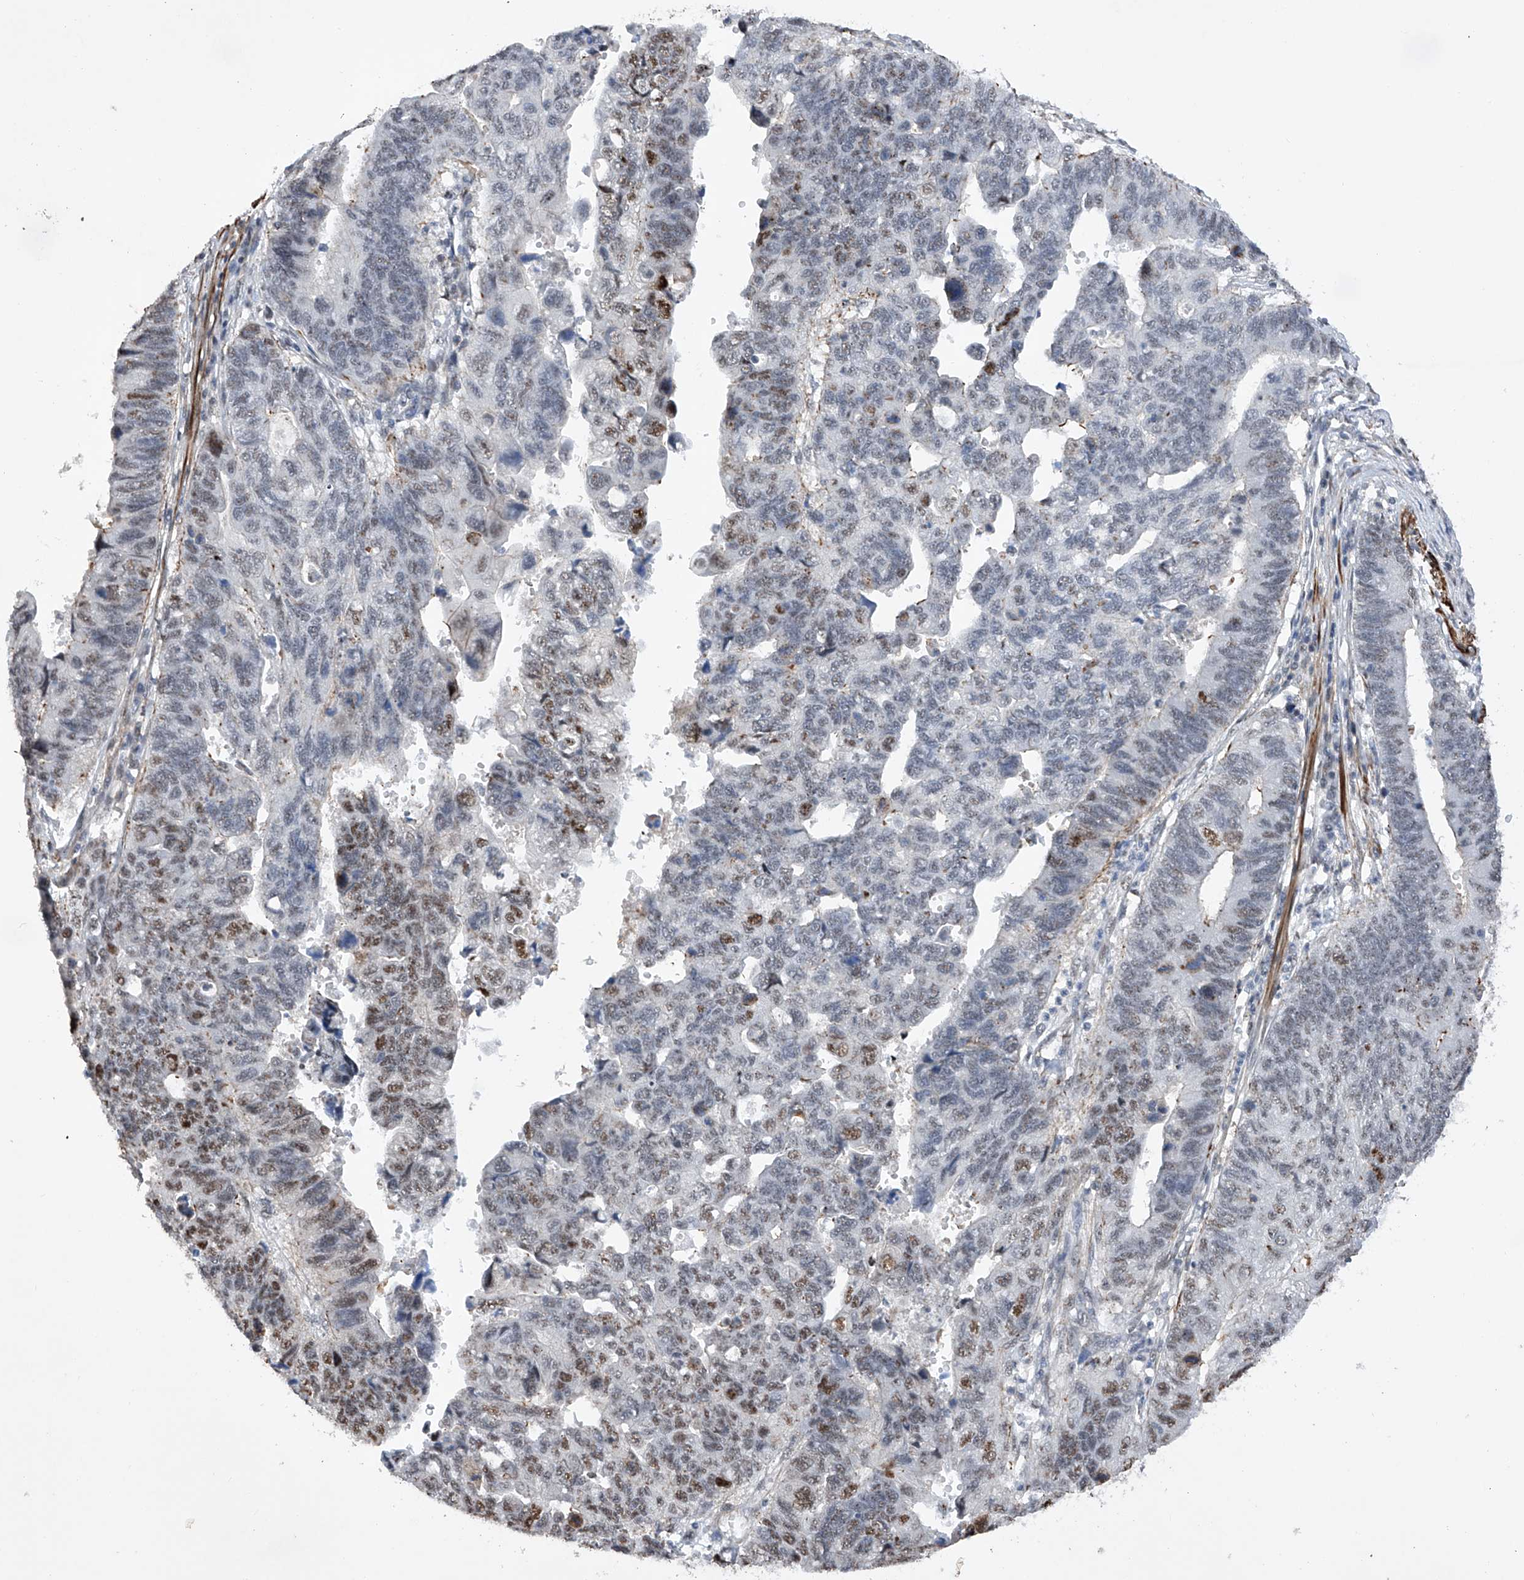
{"staining": {"intensity": "moderate", "quantity": "25%-75%", "location": "nuclear"}, "tissue": "stomach cancer", "cell_type": "Tumor cells", "image_type": "cancer", "snomed": [{"axis": "morphology", "description": "Adenocarcinoma, NOS"}, {"axis": "topography", "description": "Stomach"}], "caption": "Immunohistochemical staining of human stomach adenocarcinoma demonstrates moderate nuclear protein expression in about 25%-75% of tumor cells. The protein is shown in brown color, while the nuclei are stained blue.", "gene": "NFATC4", "patient": {"sex": "male", "age": 59}}